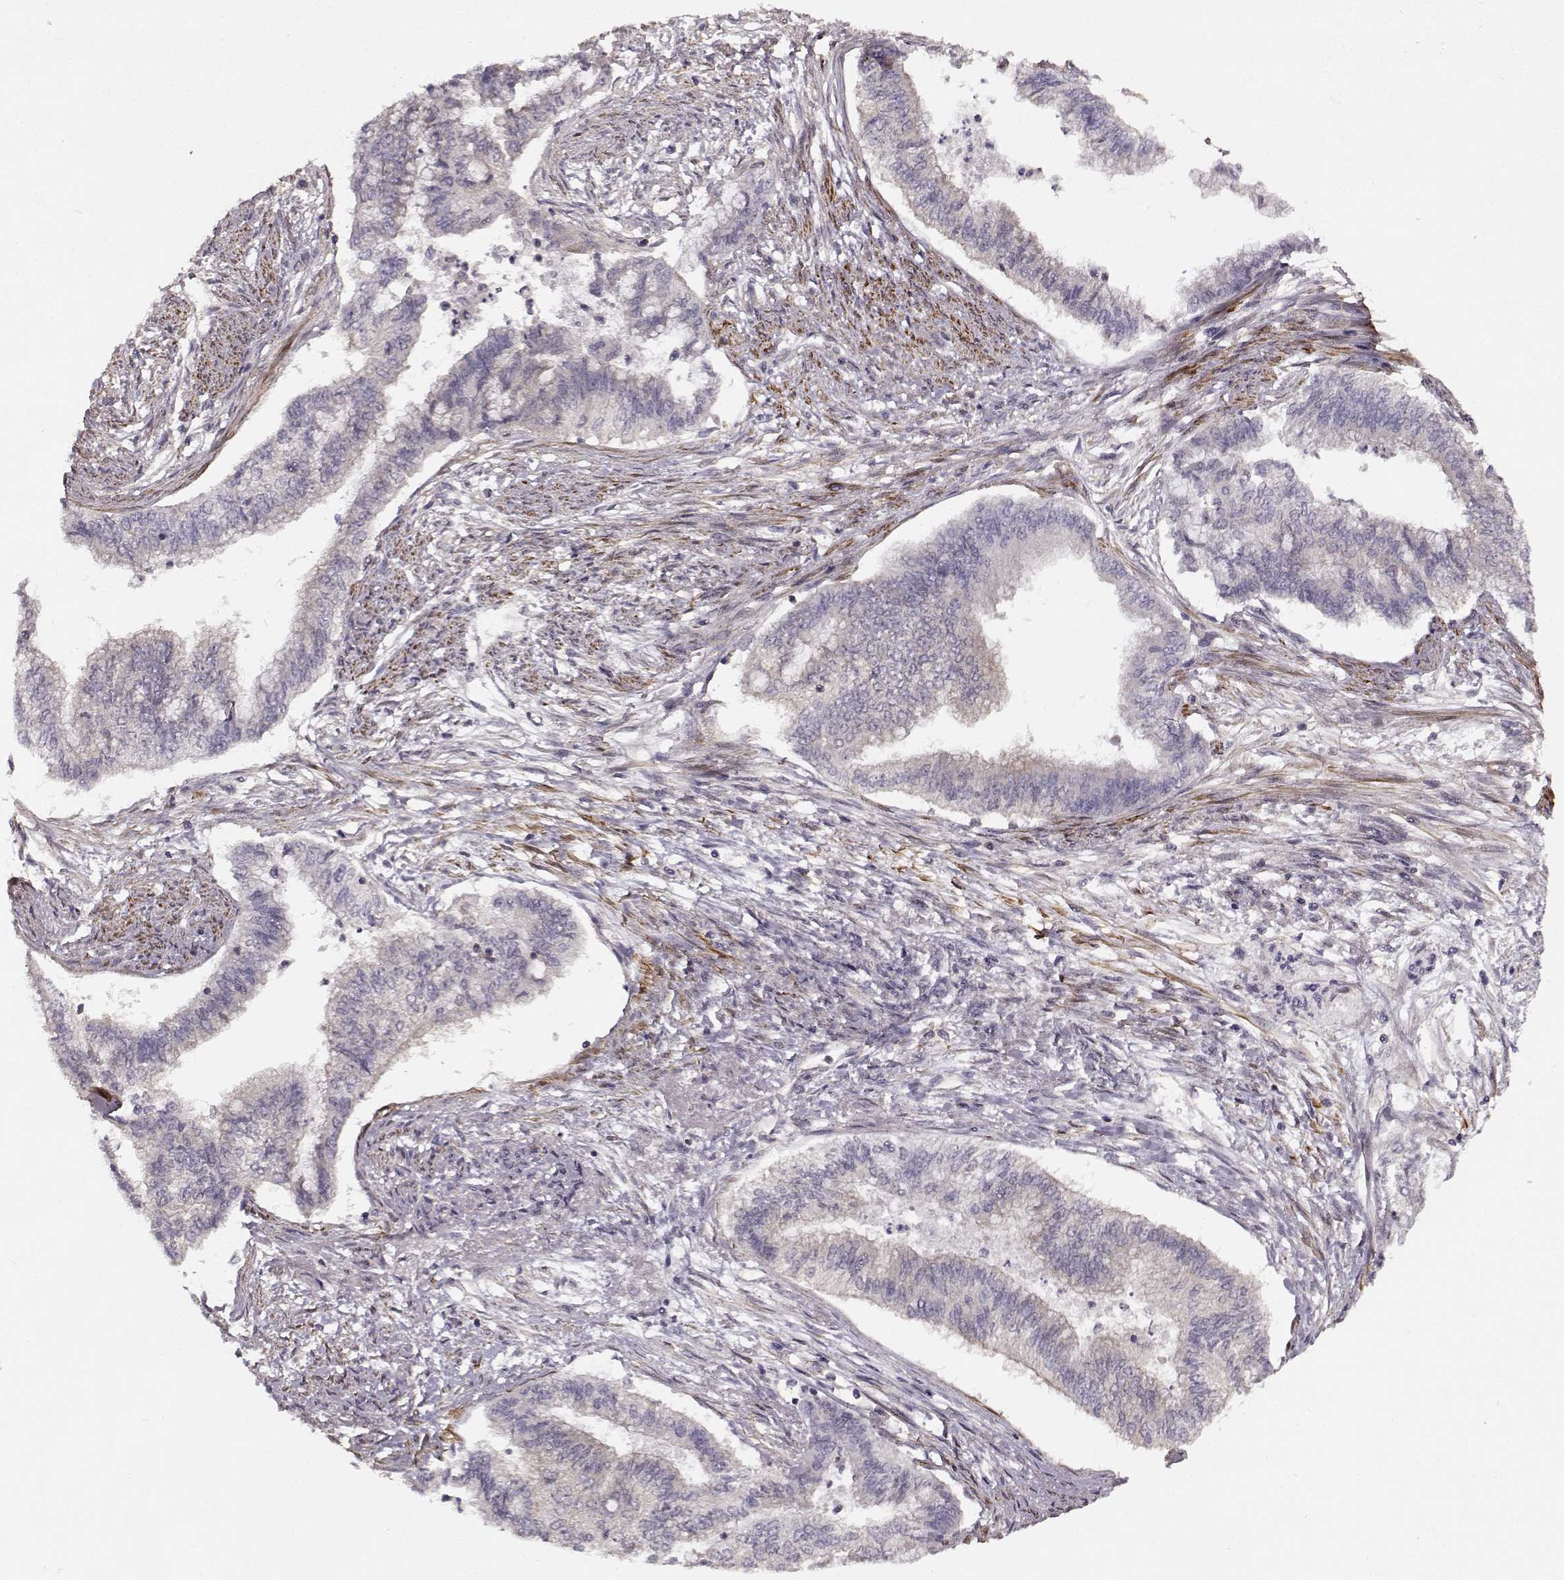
{"staining": {"intensity": "weak", "quantity": "<25%", "location": "cytoplasmic/membranous"}, "tissue": "endometrial cancer", "cell_type": "Tumor cells", "image_type": "cancer", "snomed": [{"axis": "morphology", "description": "Adenocarcinoma, NOS"}, {"axis": "topography", "description": "Endometrium"}], "caption": "Photomicrograph shows no significant protein expression in tumor cells of endometrial cancer (adenocarcinoma).", "gene": "SLAIN2", "patient": {"sex": "female", "age": 65}}